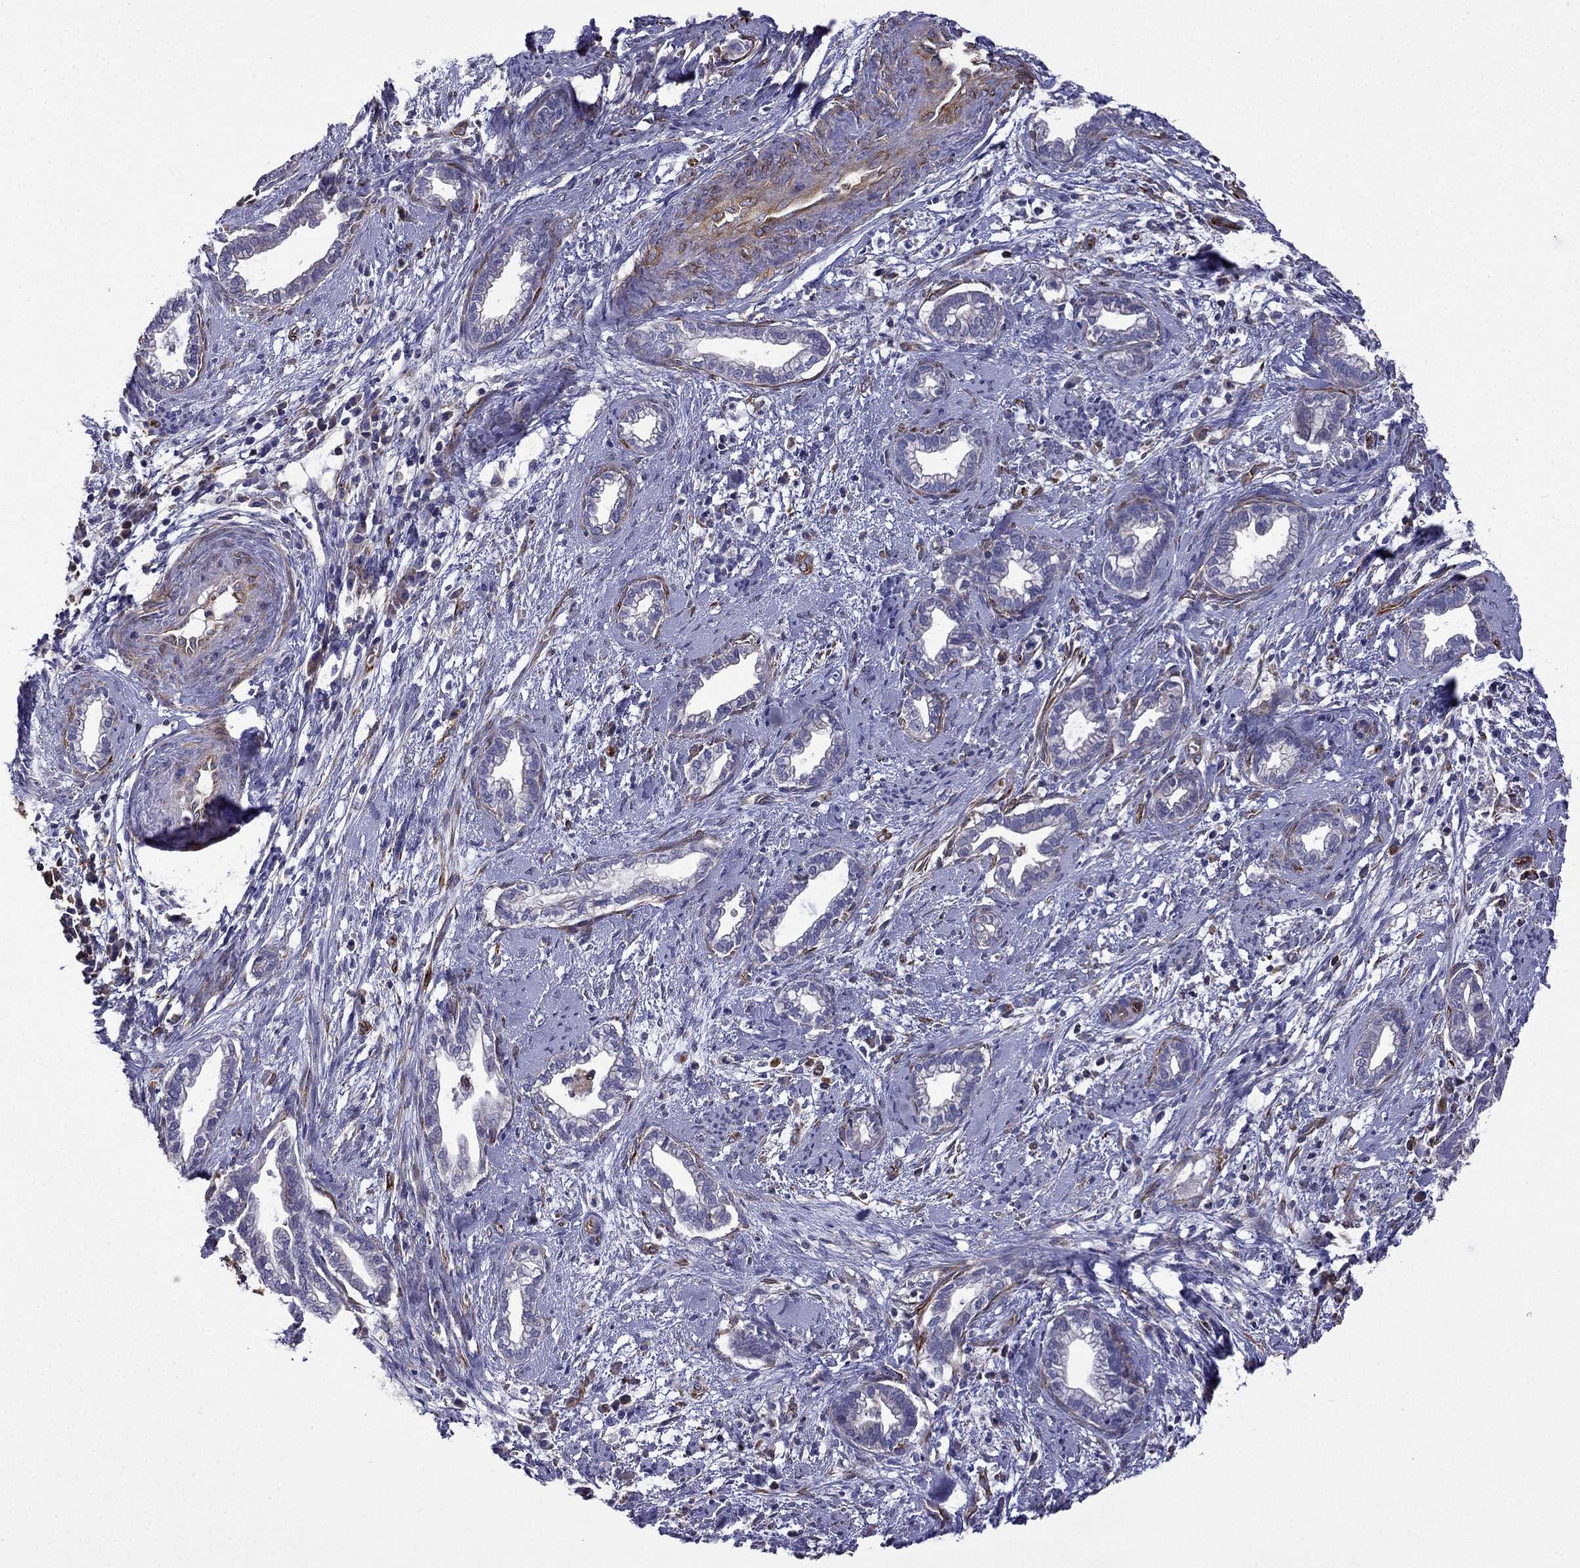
{"staining": {"intensity": "negative", "quantity": "none", "location": "none"}, "tissue": "cervical cancer", "cell_type": "Tumor cells", "image_type": "cancer", "snomed": [{"axis": "morphology", "description": "Adenocarcinoma, NOS"}, {"axis": "topography", "description": "Cervix"}], "caption": "DAB immunohistochemical staining of human adenocarcinoma (cervical) exhibits no significant expression in tumor cells. (DAB (3,3'-diaminobenzidine) immunohistochemistry visualized using brightfield microscopy, high magnification).", "gene": "MAP4", "patient": {"sex": "female", "age": 62}}